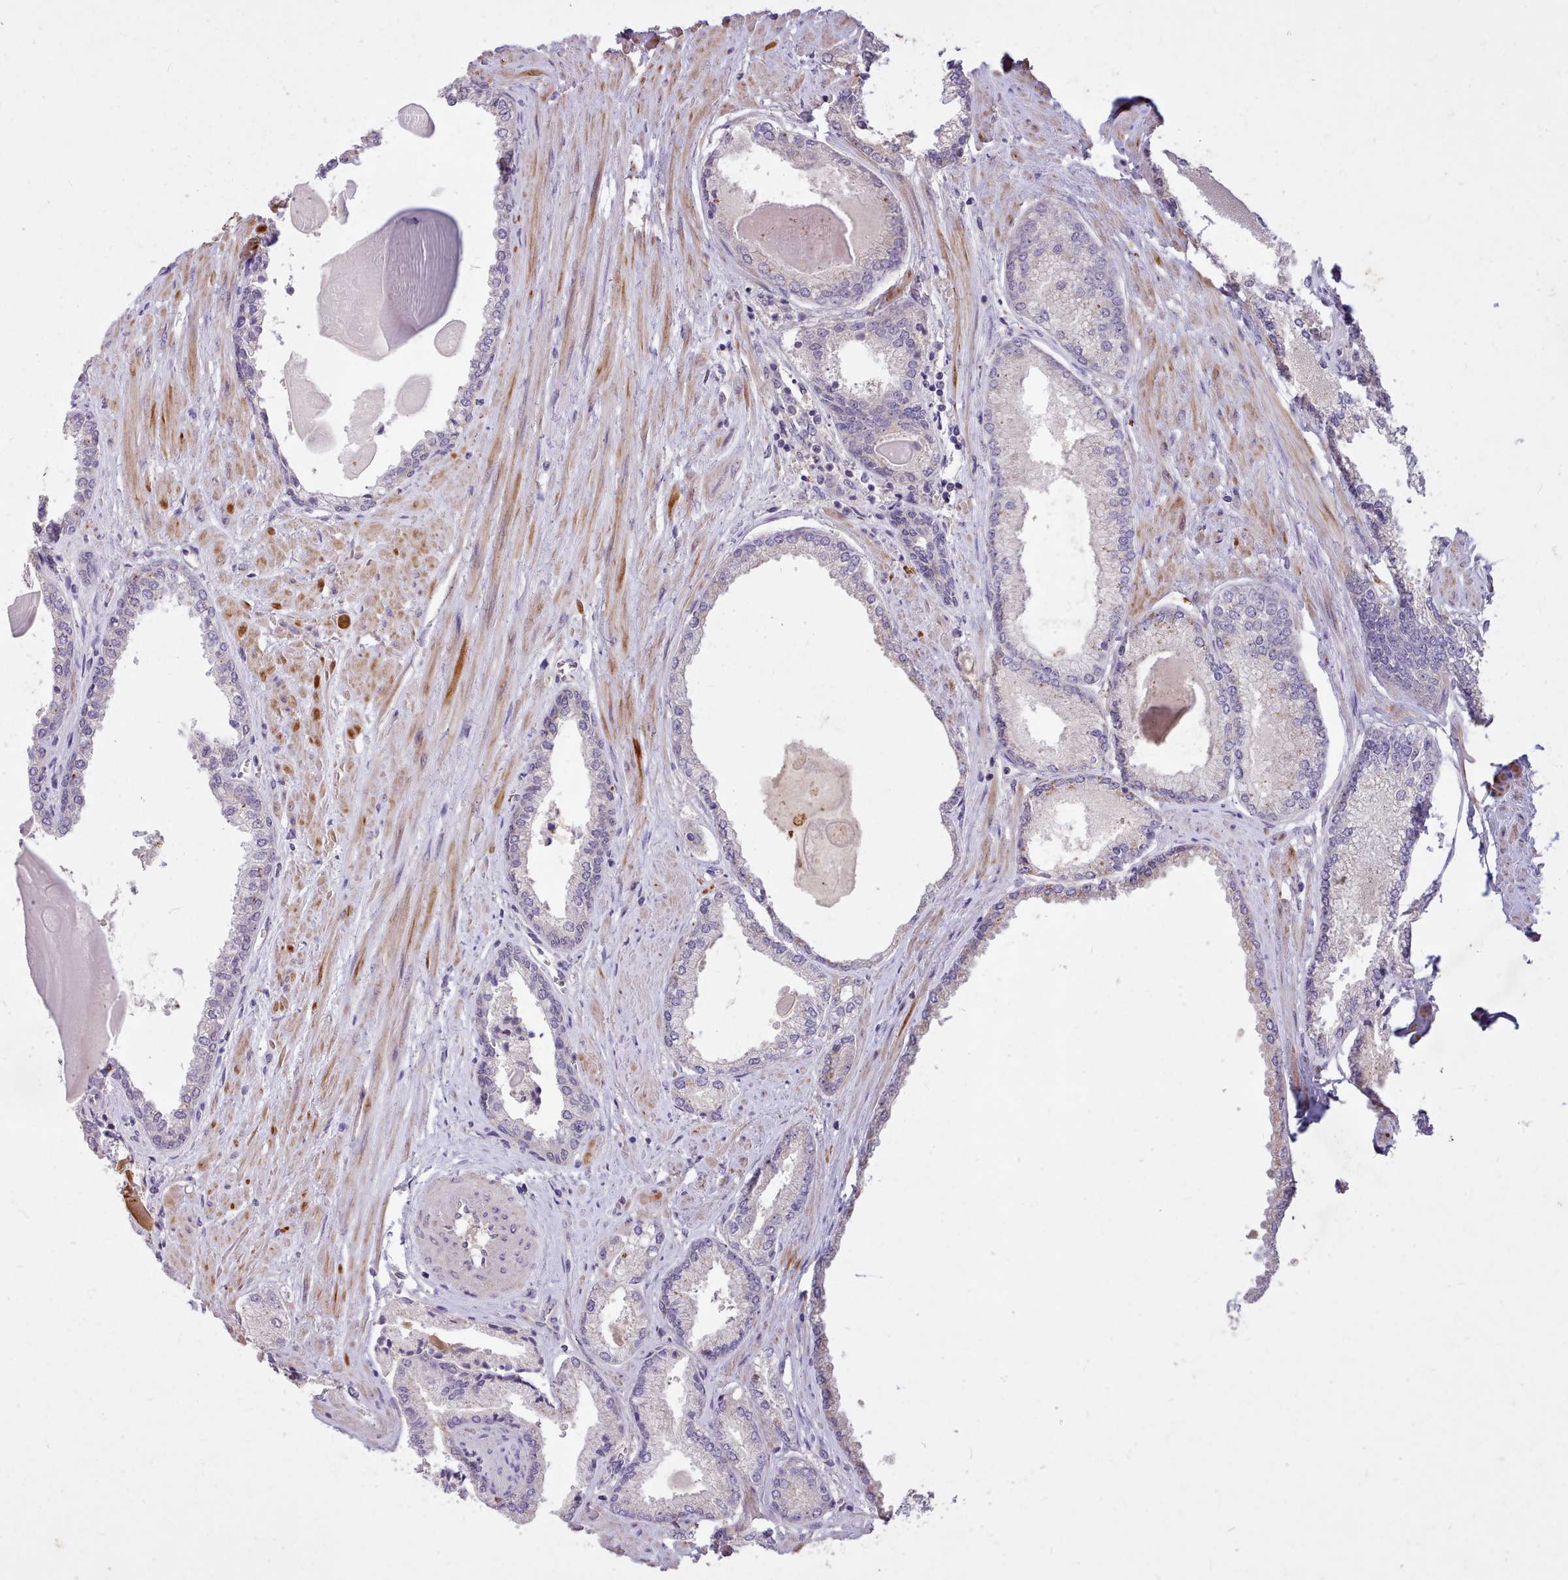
{"staining": {"intensity": "negative", "quantity": "none", "location": "none"}, "tissue": "prostate cancer", "cell_type": "Tumor cells", "image_type": "cancer", "snomed": [{"axis": "morphology", "description": "Adenocarcinoma, High grade"}, {"axis": "topography", "description": "Prostate"}], "caption": "High power microscopy micrograph of an immunohistochemistry (IHC) histopathology image of prostate cancer (adenocarcinoma (high-grade)), revealing no significant positivity in tumor cells.", "gene": "ZNF607", "patient": {"sex": "male", "age": 68}}